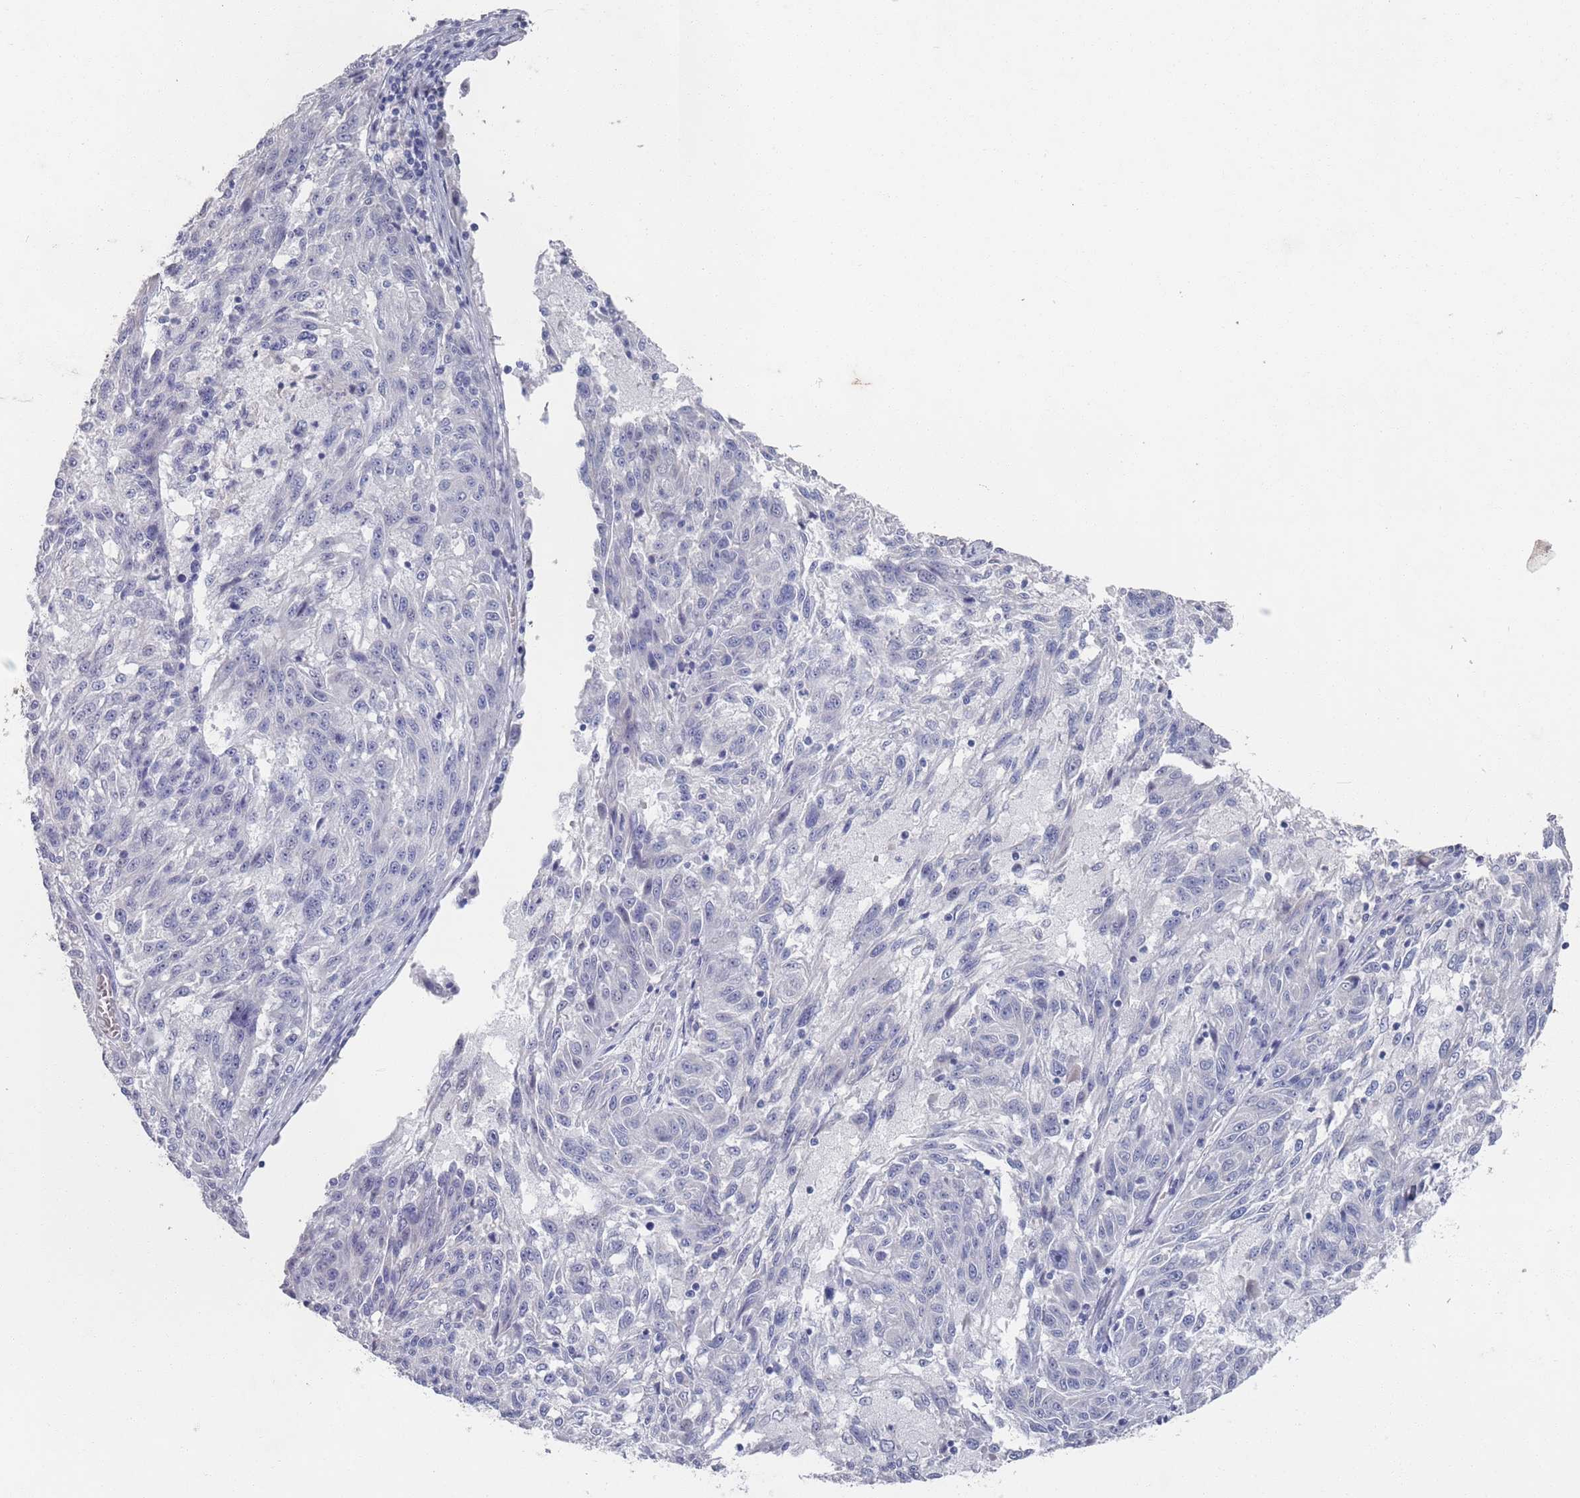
{"staining": {"intensity": "negative", "quantity": "none", "location": "none"}, "tissue": "melanoma", "cell_type": "Tumor cells", "image_type": "cancer", "snomed": [{"axis": "morphology", "description": "Malignant melanoma, NOS"}, {"axis": "topography", "description": "Skin"}], "caption": "There is no significant staining in tumor cells of malignant melanoma.", "gene": "PROM2", "patient": {"sex": "male", "age": 53}}